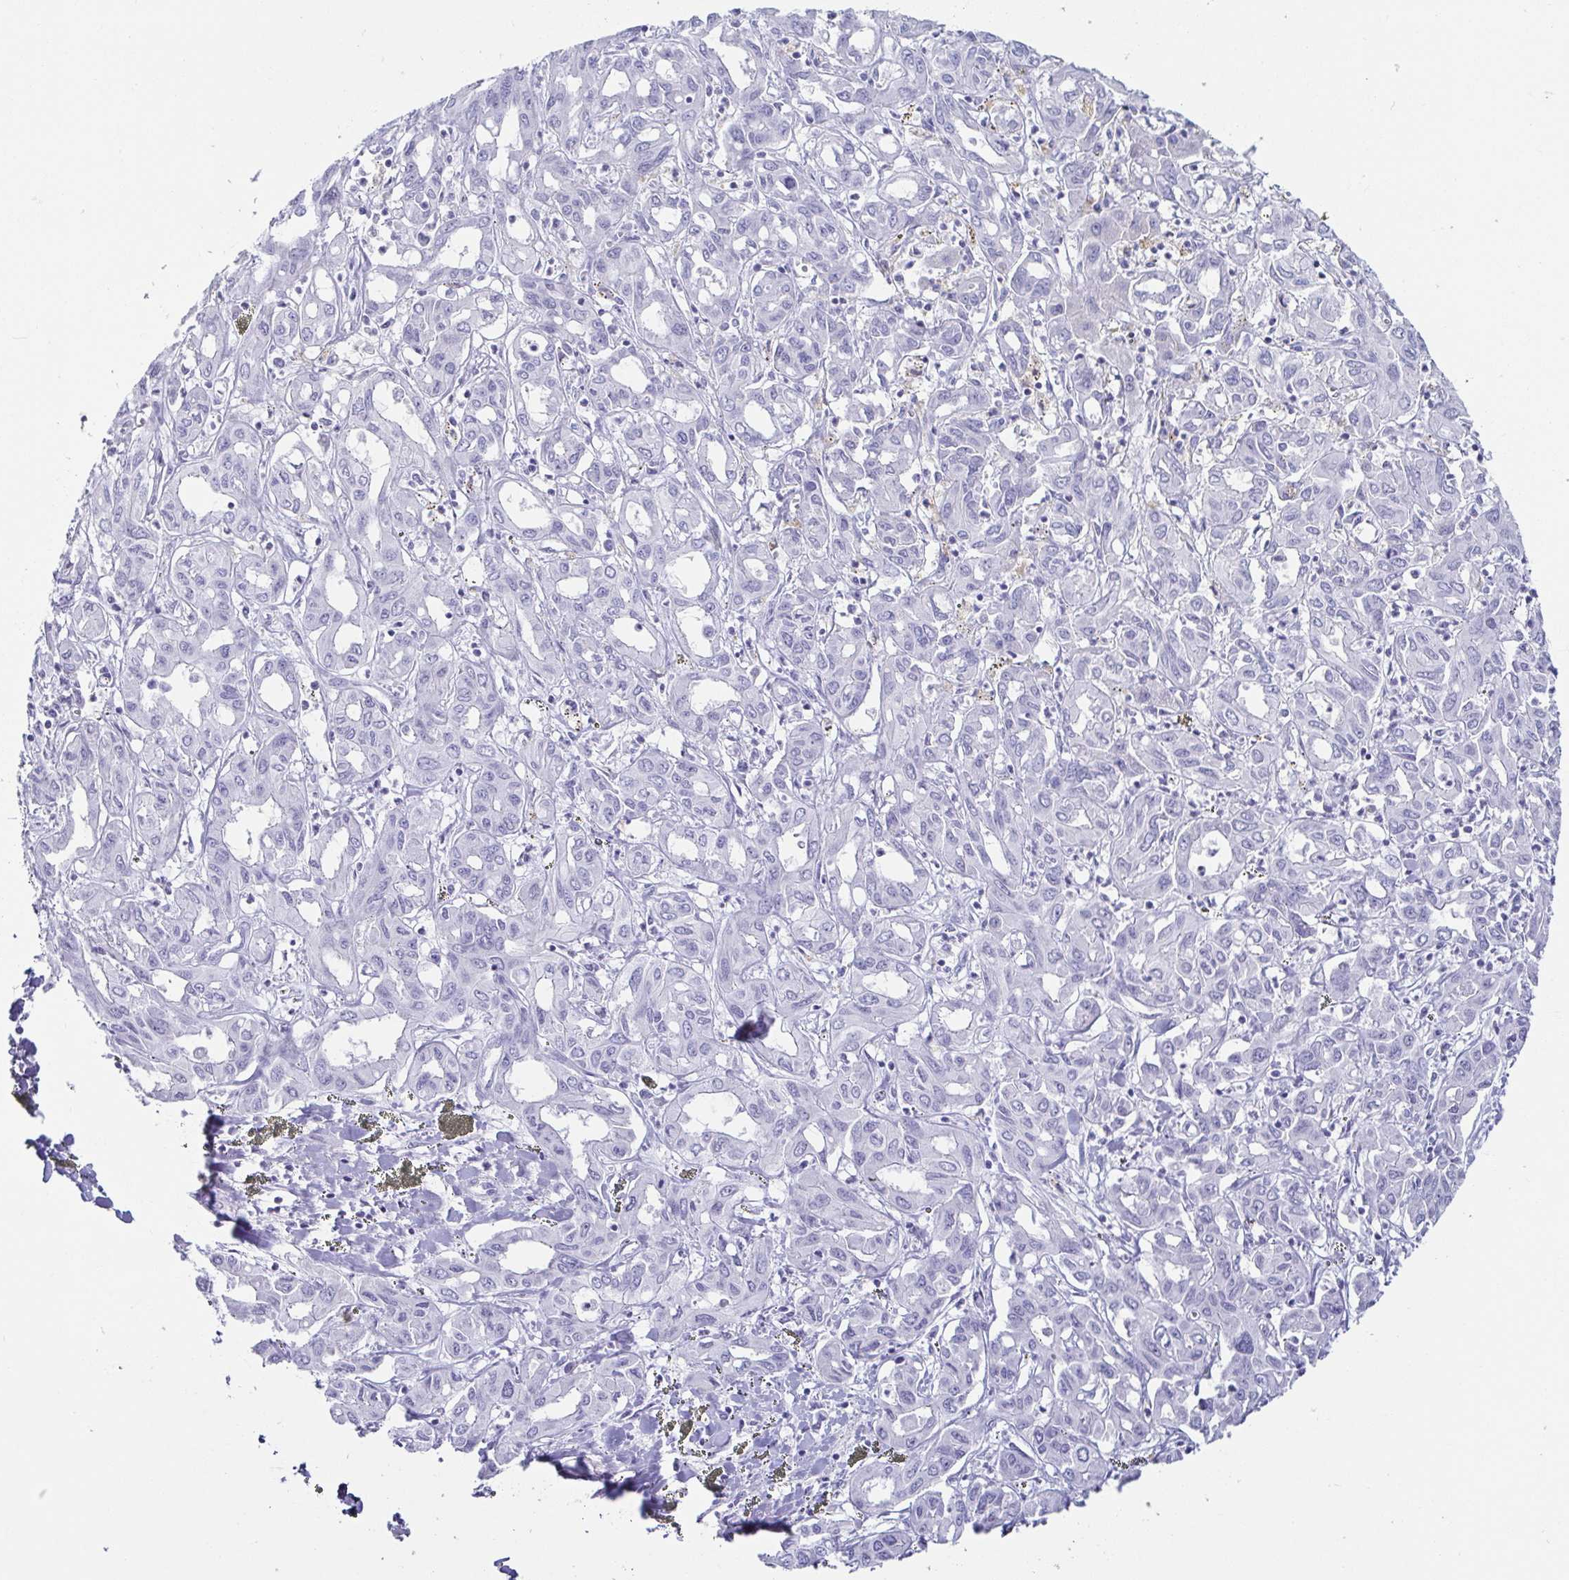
{"staining": {"intensity": "negative", "quantity": "none", "location": "none"}, "tissue": "liver cancer", "cell_type": "Tumor cells", "image_type": "cancer", "snomed": [{"axis": "morphology", "description": "Cholangiocarcinoma"}, {"axis": "topography", "description": "Liver"}], "caption": "Liver cancer stained for a protein using immunohistochemistry (IHC) displays no positivity tumor cells.", "gene": "CD164L2", "patient": {"sex": "female", "age": 60}}